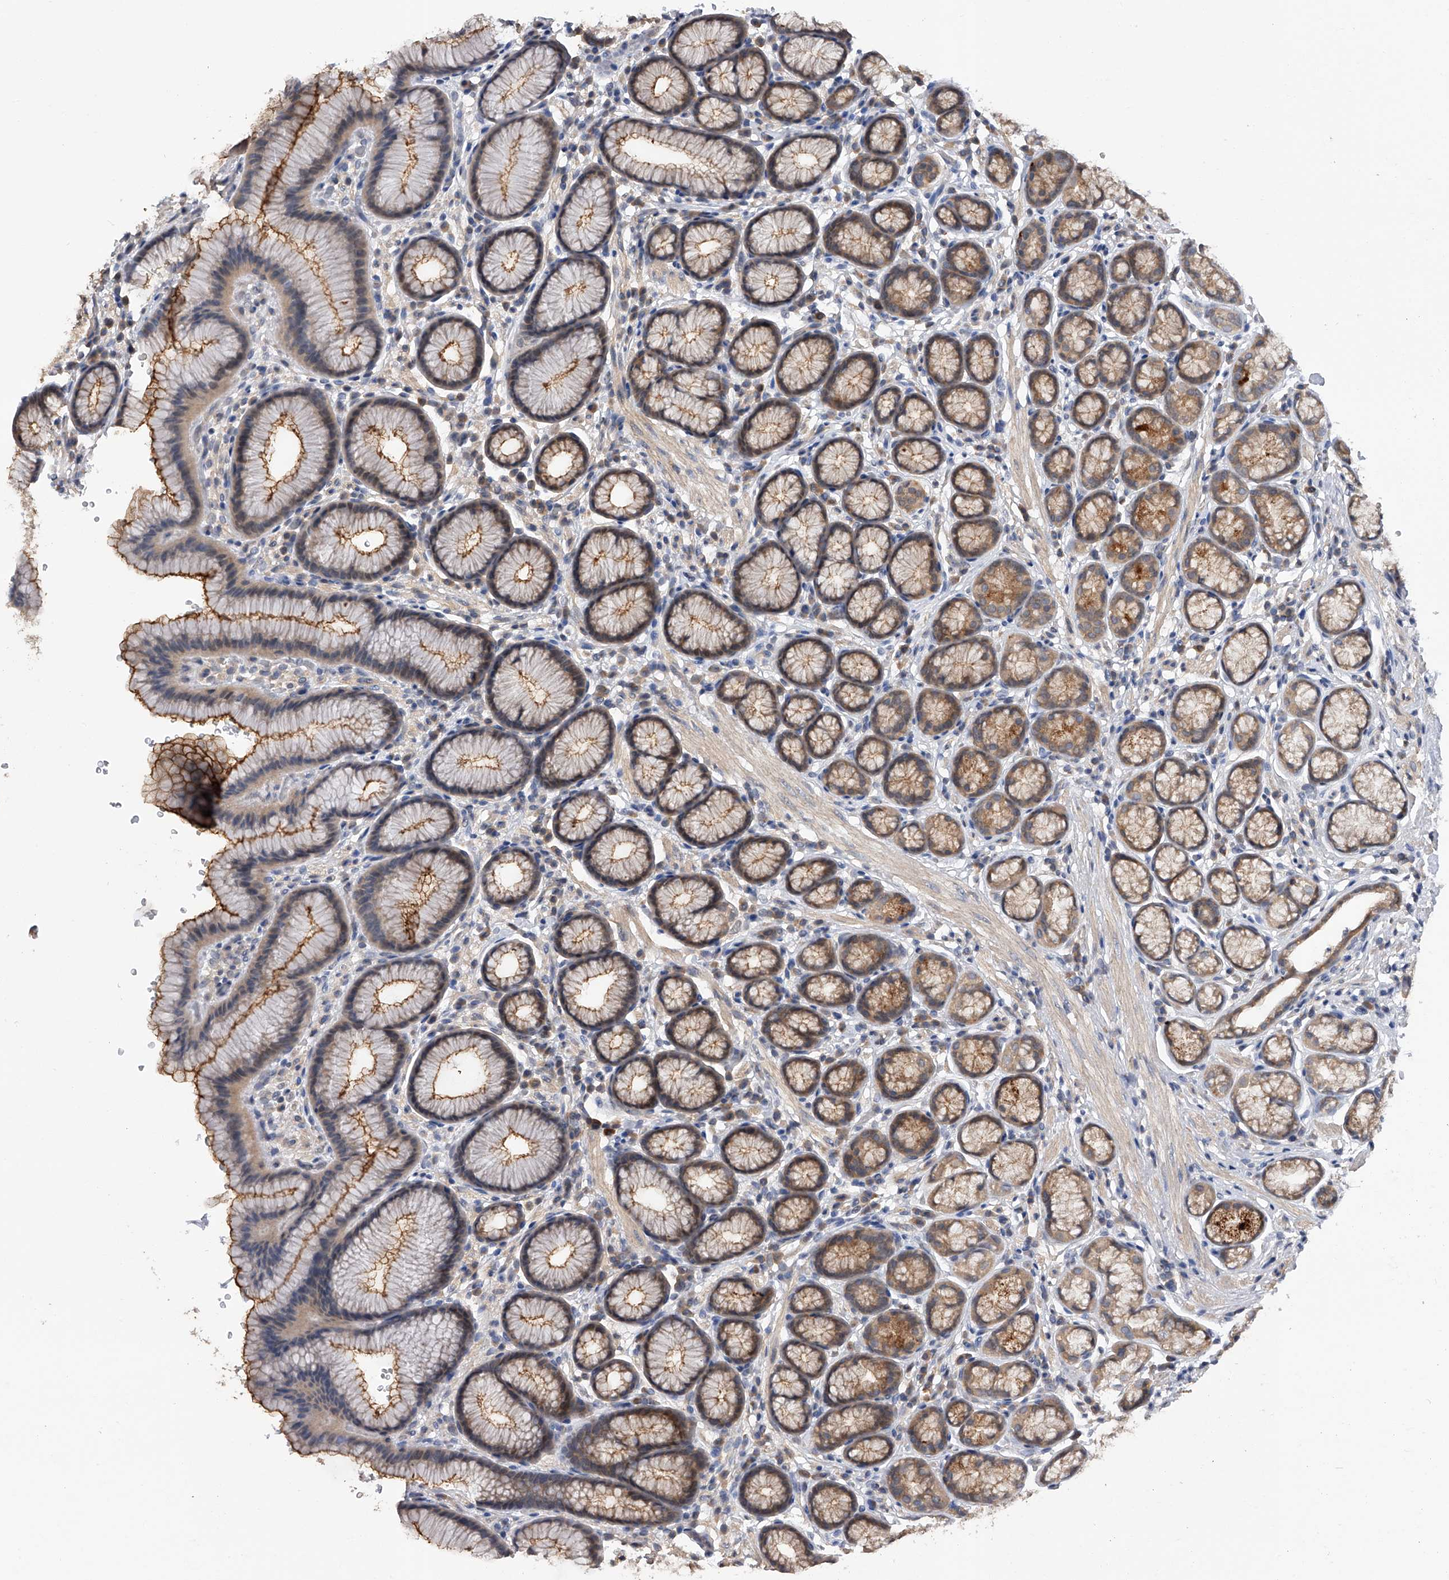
{"staining": {"intensity": "moderate", "quantity": "25%-75%", "location": "cytoplasmic/membranous"}, "tissue": "stomach", "cell_type": "Glandular cells", "image_type": "normal", "snomed": [{"axis": "morphology", "description": "Normal tissue, NOS"}, {"axis": "topography", "description": "Stomach"}], "caption": "Human stomach stained for a protein (brown) demonstrates moderate cytoplasmic/membranous positive positivity in approximately 25%-75% of glandular cells.", "gene": "CFAP298", "patient": {"sex": "male", "age": 42}}